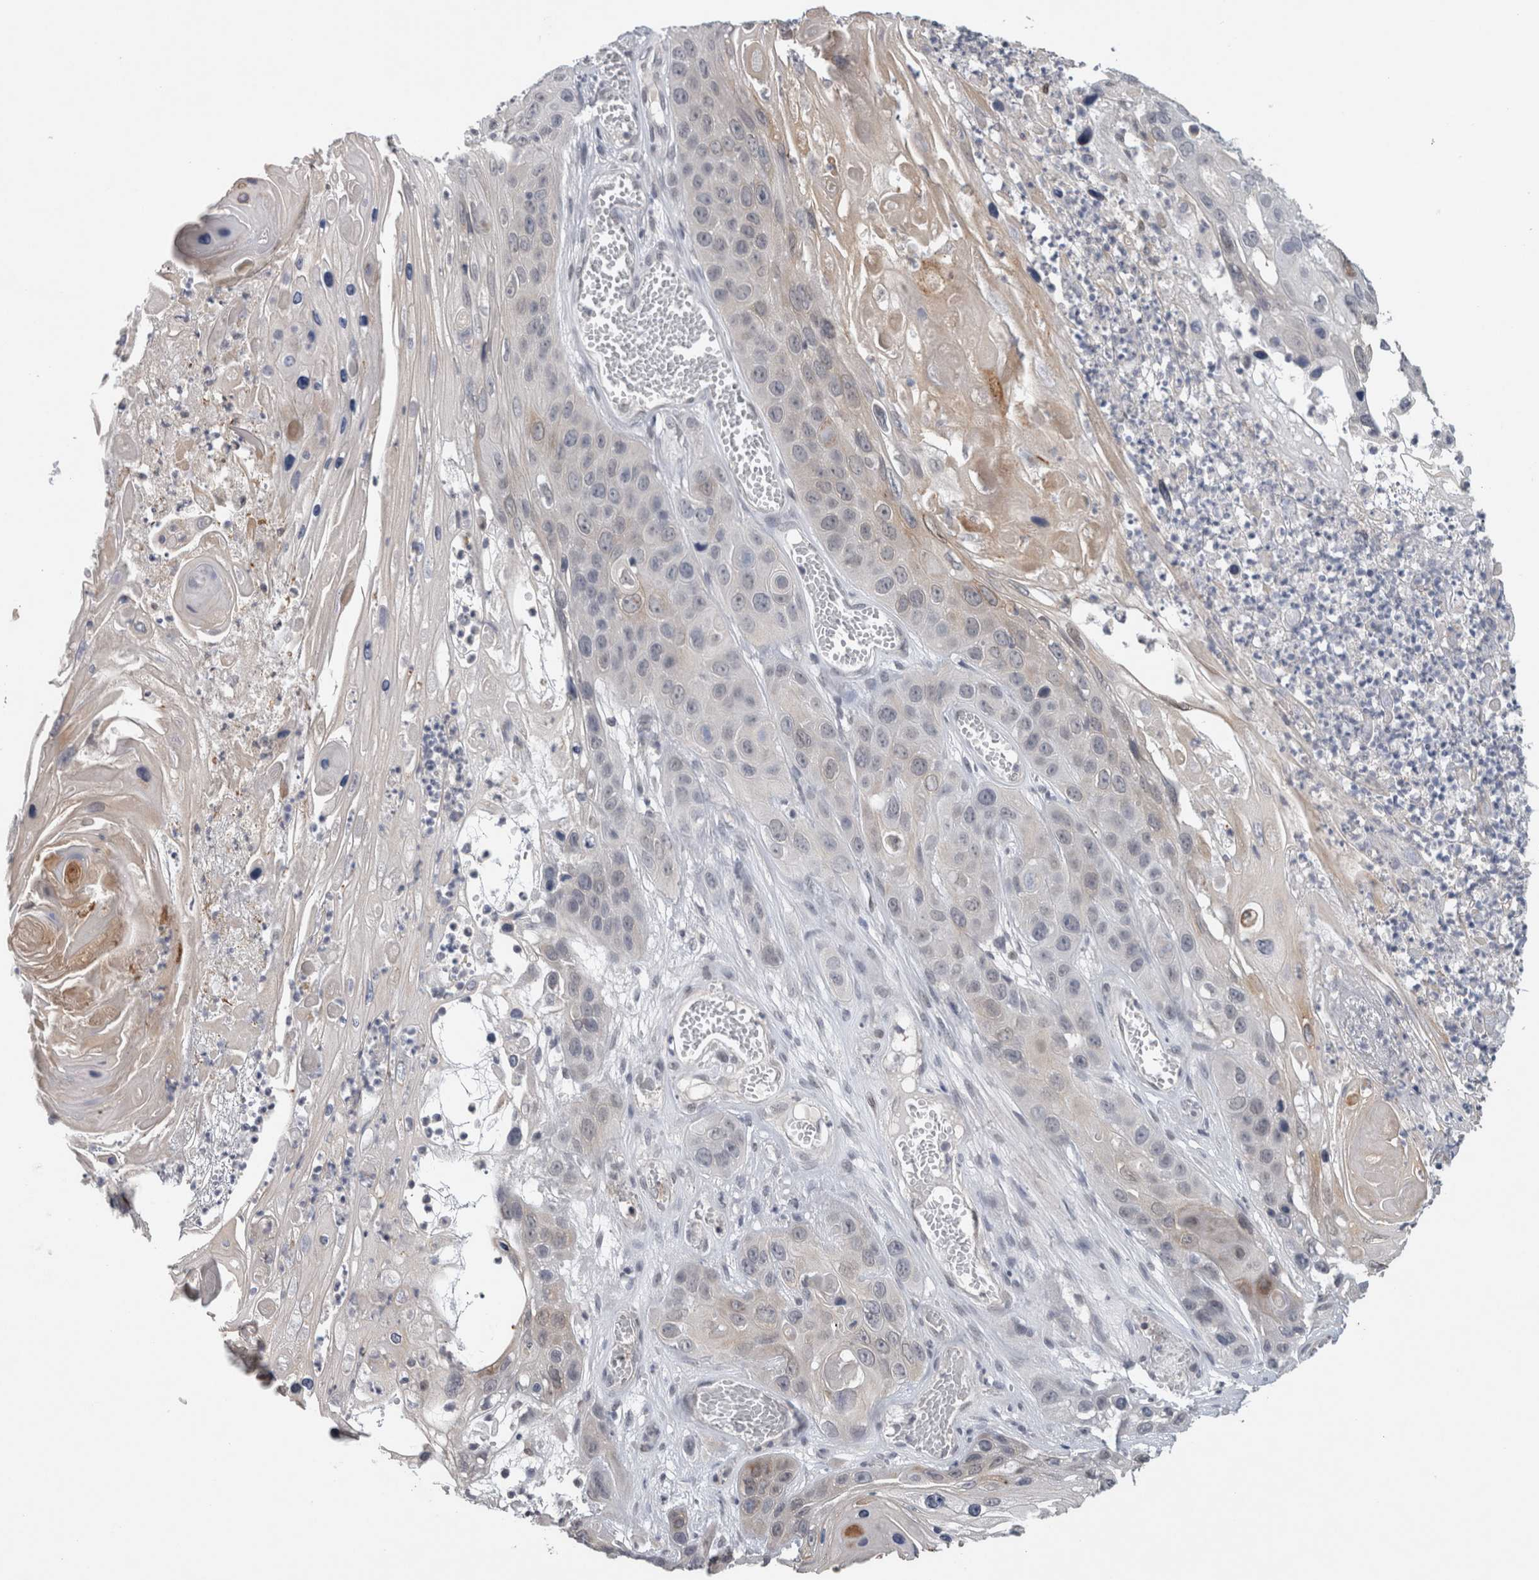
{"staining": {"intensity": "weak", "quantity": "<25%", "location": "cytoplasmic/membranous"}, "tissue": "skin cancer", "cell_type": "Tumor cells", "image_type": "cancer", "snomed": [{"axis": "morphology", "description": "Squamous cell carcinoma, NOS"}, {"axis": "topography", "description": "Skin"}], "caption": "An immunohistochemistry micrograph of squamous cell carcinoma (skin) is shown. There is no staining in tumor cells of squamous cell carcinoma (skin). (DAB immunohistochemistry with hematoxylin counter stain).", "gene": "PRXL2A", "patient": {"sex": "male", "age": 55}}